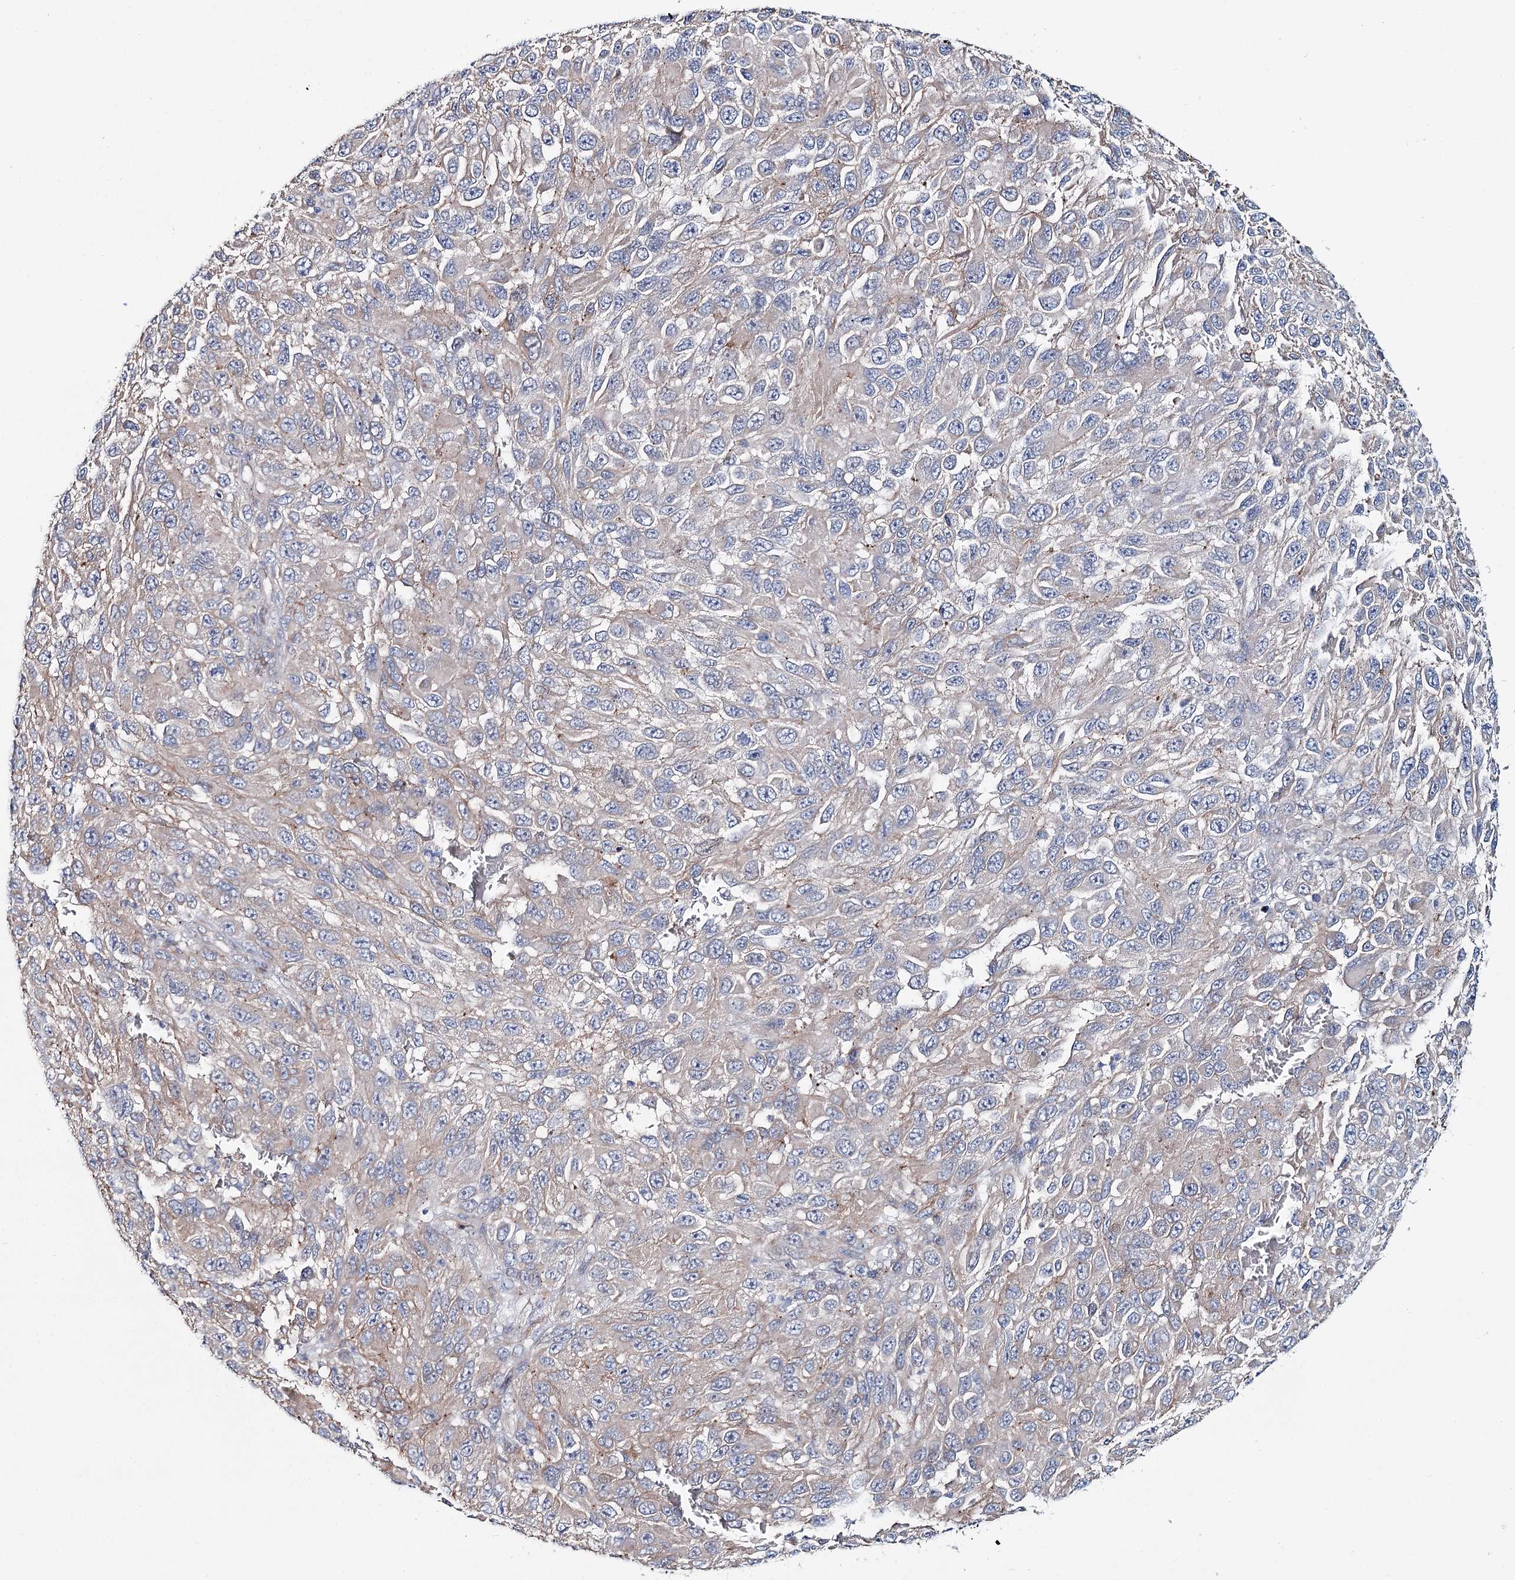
{"staining": {"intensity": "negative", "quantity": "none", "location": "none"}, "tissue": "melanoma", "cell_type": "Tumor cells", "image_type": "cancer", "snomed": [{"axis": "morphology", "description": "Malignant melanoma, NOS"}, {"axis": "topography", "description": "Skin"}], "caption": "Tumor cells show no significant staining in melanoma.", "gene": "CPLANE1", "patient": {"sex": "female", "age": 96}}